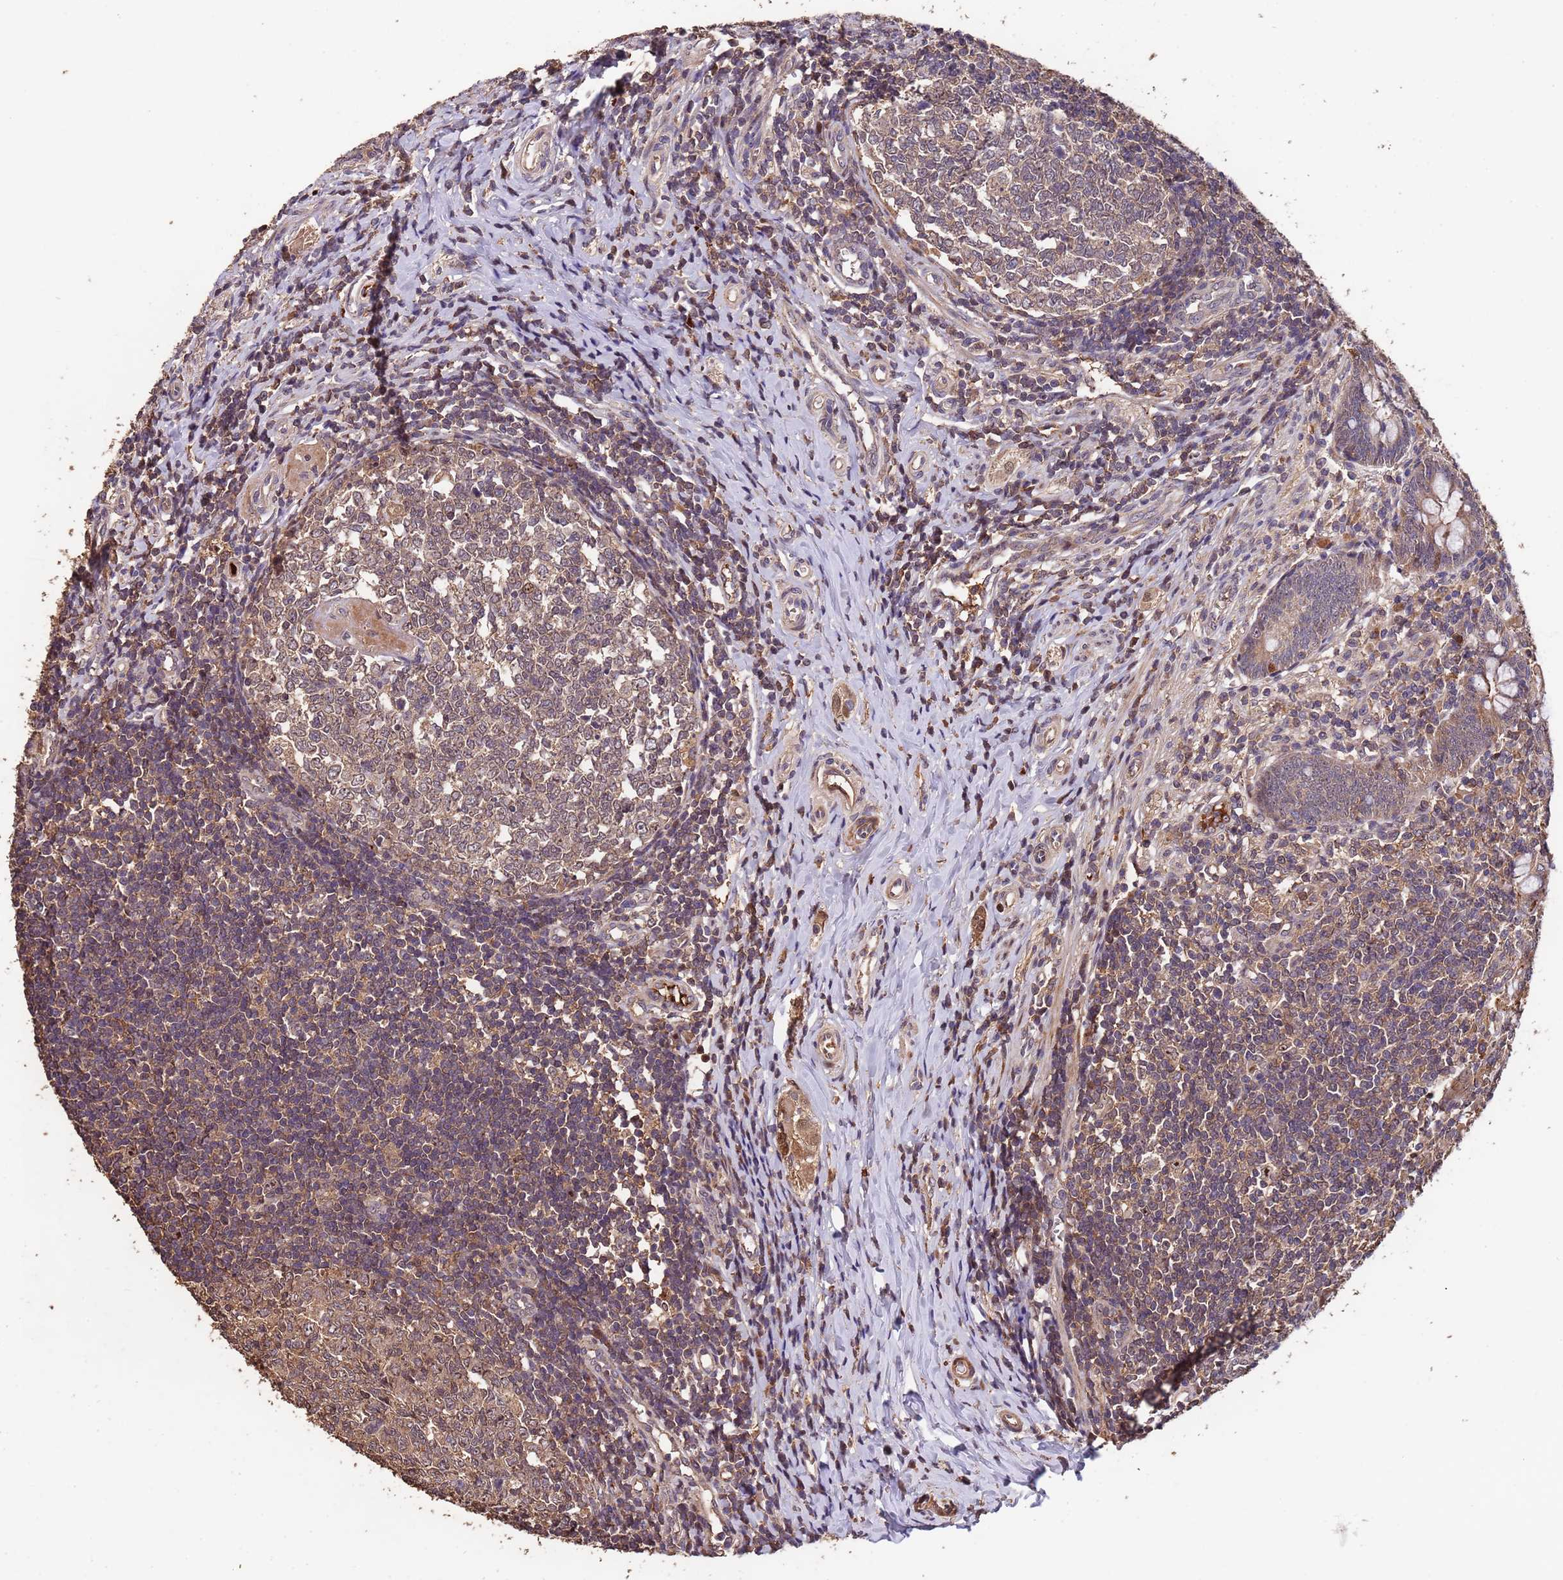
{"staining": {"intensity": "moderate", "quantity": "25%-75%", "location": "cytoplasmic/membranous"}, "tissue": "appendix", "cell_type": "Glandular cells", "image_type": "normal", "snomed": [{"axis": "morphology", "description": "Normal tissue, NOS"}, {"axis": "topography", "description": "Appendix"}], "caption": "High-power microscopy captured an immunohistochemistry (IHC) micrograph of unremarkable appendix, revealing moderate cytoplasmic/membranous staining in about 25%-75% of glandular cells.", "gene": "CCDC184", "patient": {"sex": "male", "age": 14}}